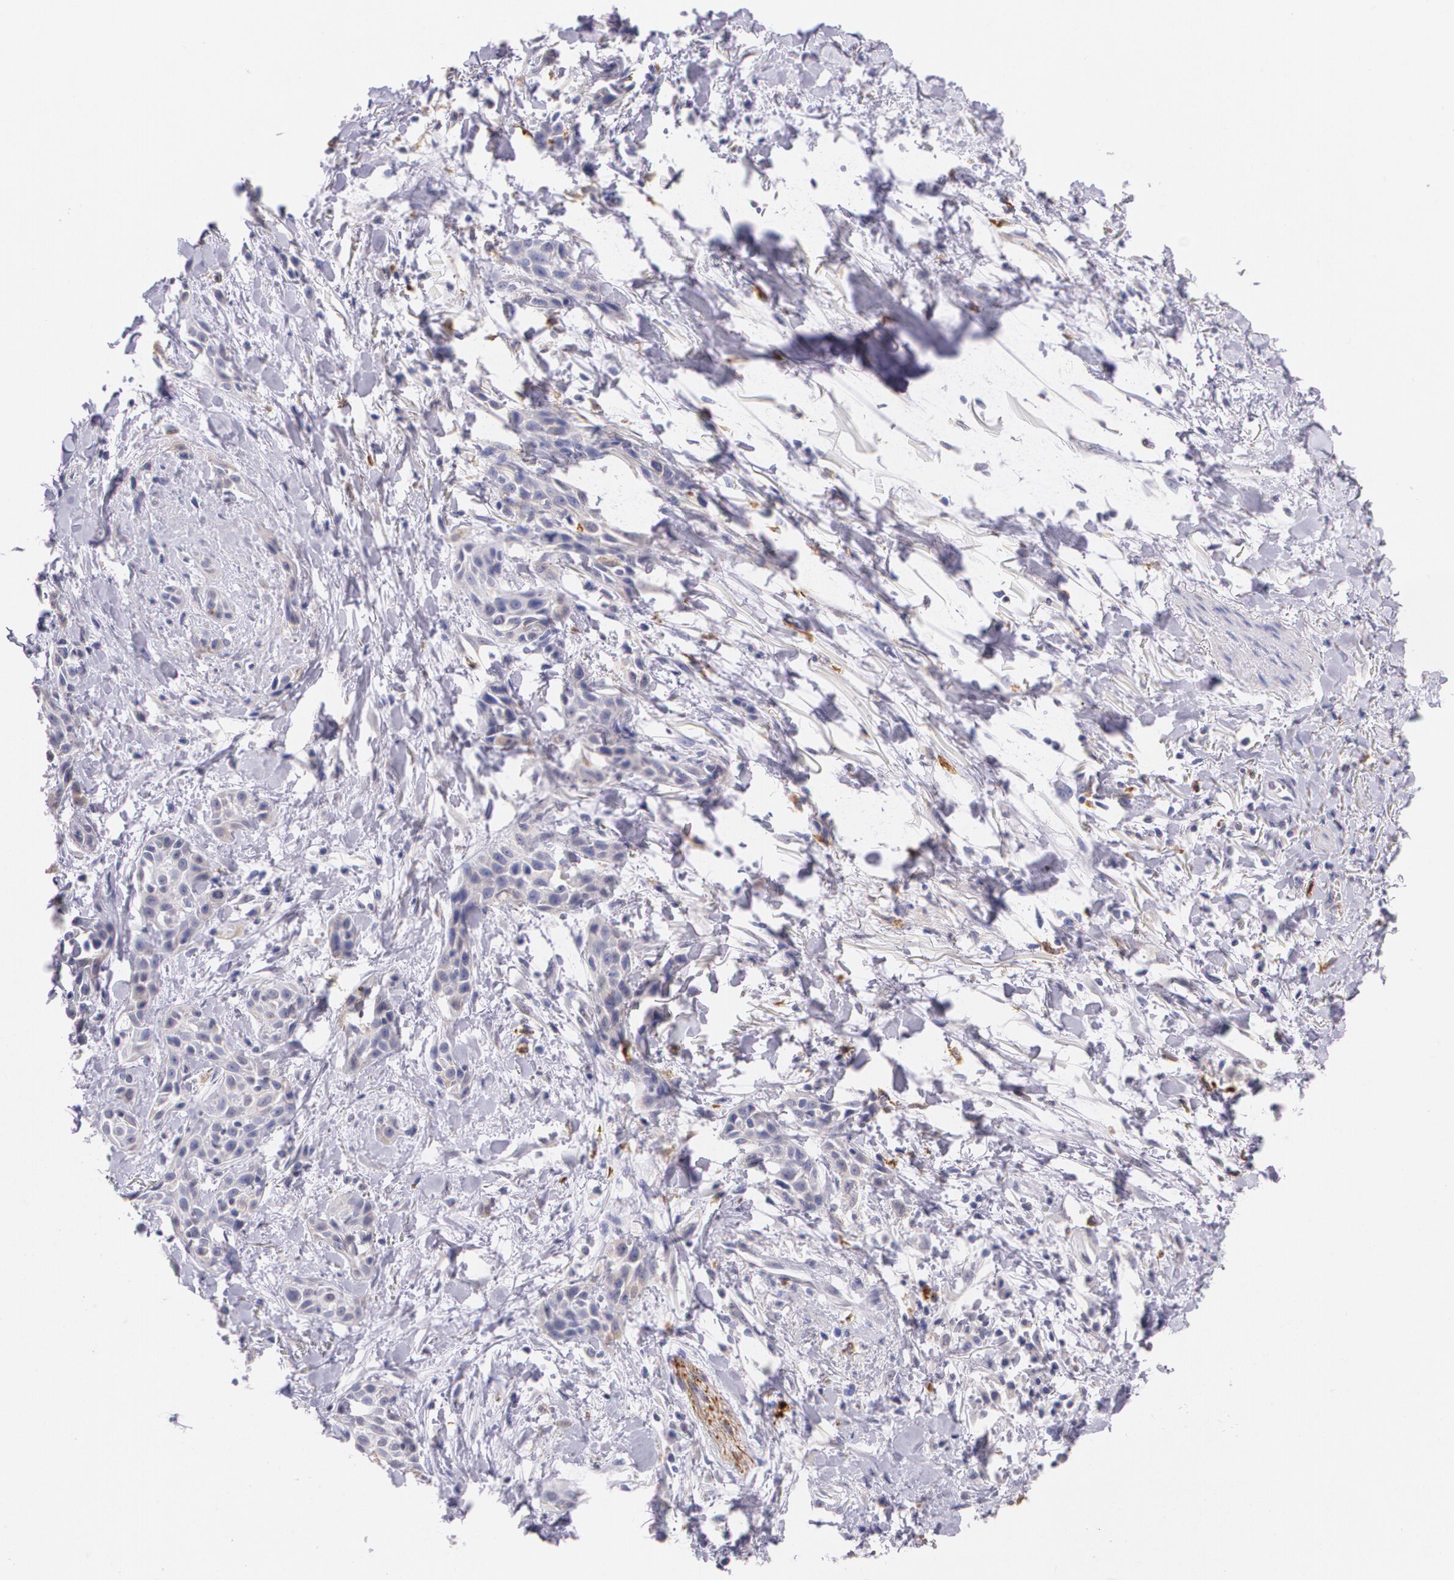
{"staining": {"intensity": "negative", "quantity": "none", "location": "none"}, "tissue": "skin cancer", "cell_type": "Tumor cells", "image_type": "cancer", "snomed": [{"axis": "morphology", "description": "Squamous cell carcinoma, NOS"}, {"axis": "topography", "description": "Skin"}, {"axis": "topography", "description": "Anal"}], "caption": "This is a histopathology image of IHC staining of skin squamous cell carcinoma, which shows no expression in tumor cells.", "gene": "RTN1", "patient": {"sex": "male", "age": 64}}